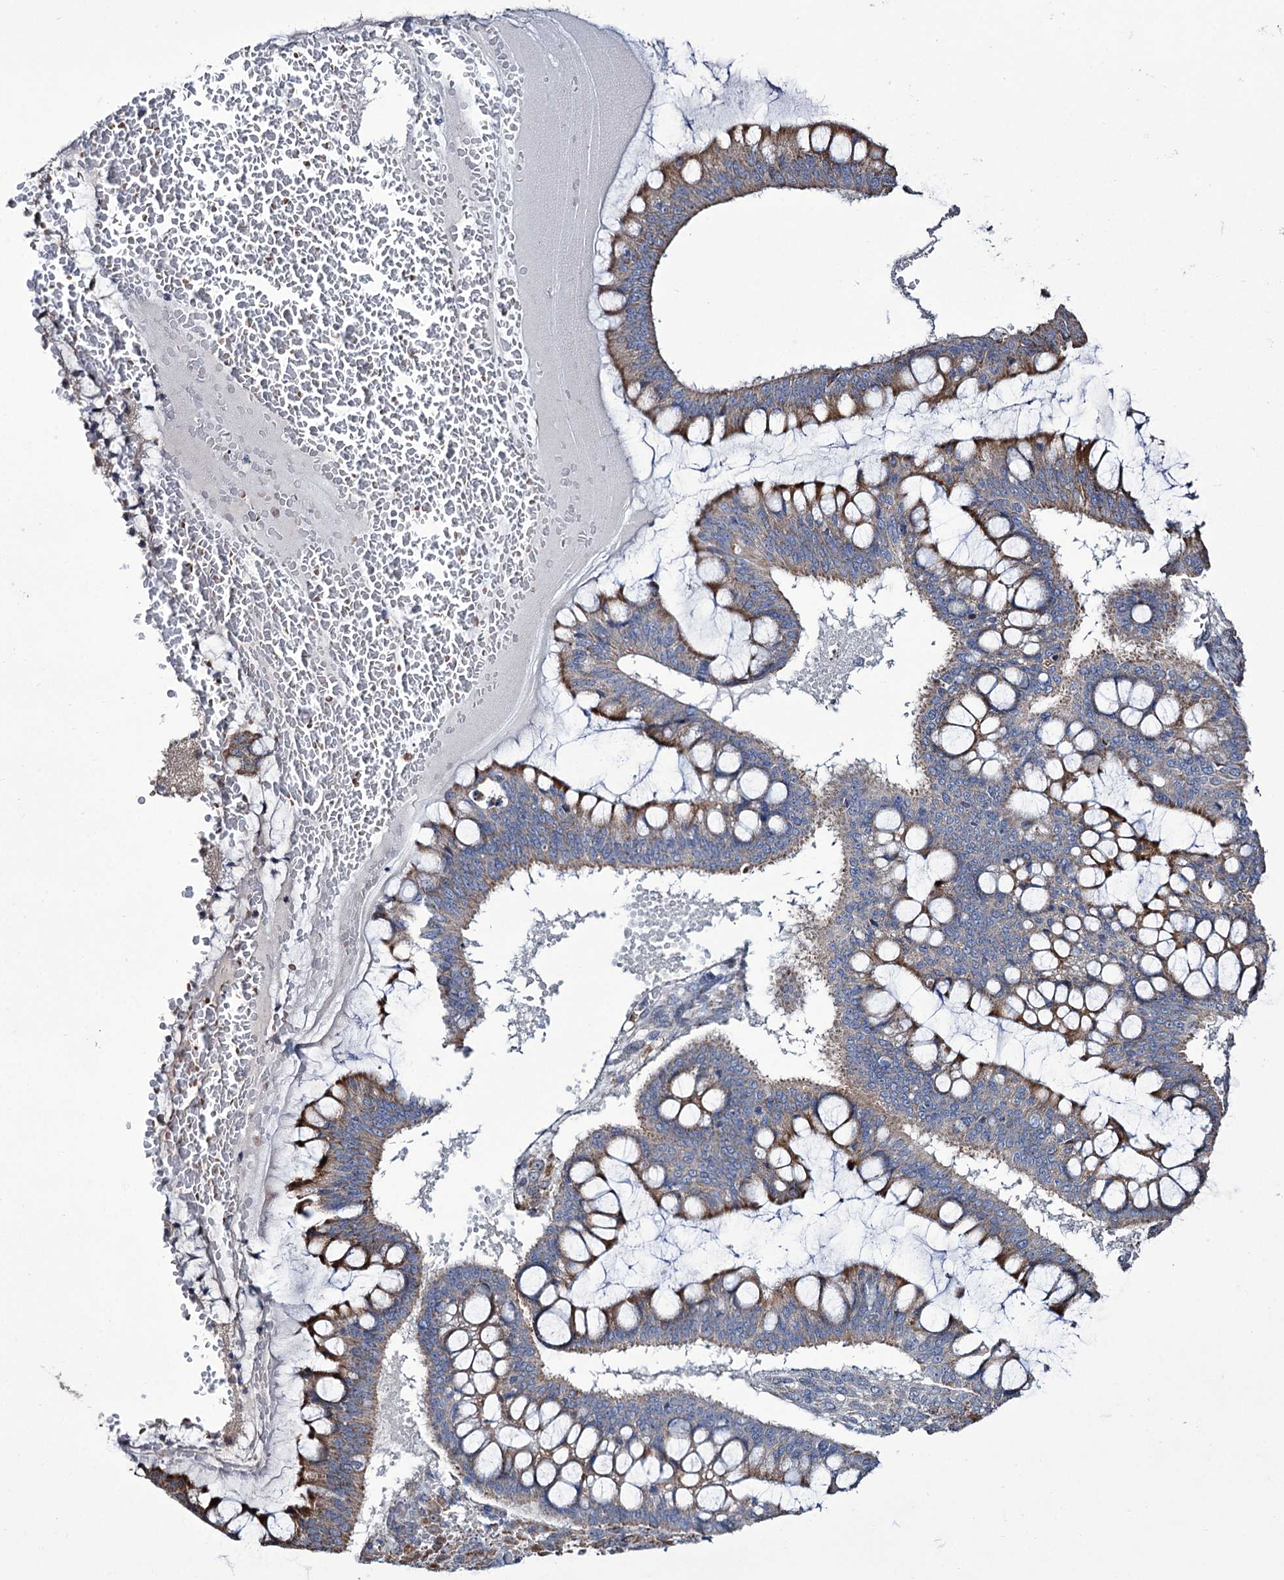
{"staining": {"intensity": "weak", "quantity": ">75%", "location": "cytoplasmic/membranous"}, "tissue": "ovarian cancer", "cell_type": "Tumor cells", "image_type": "cancer", "snomed": [{"axis": "morphology", "description": "Cystadenocarcinoma, mucinous, NOS"}, {"axis": "topography", "description": "Ovary"}], "caption": "Protein expression analysis of ovarian mucinous cystadenocarcinoma demonstrates weak cytoplasmic/membranous expression in about >75% of tumor cells. The staining was performed using DAB (3,3'-diaminobenzidine) to visualize the protein expression in brown, while the nuclei were stained in blue with hematoxylin (Magnification: 20x).", "gene": "TUBGCP5", "patient": {"sex": "female", "age": 73}}